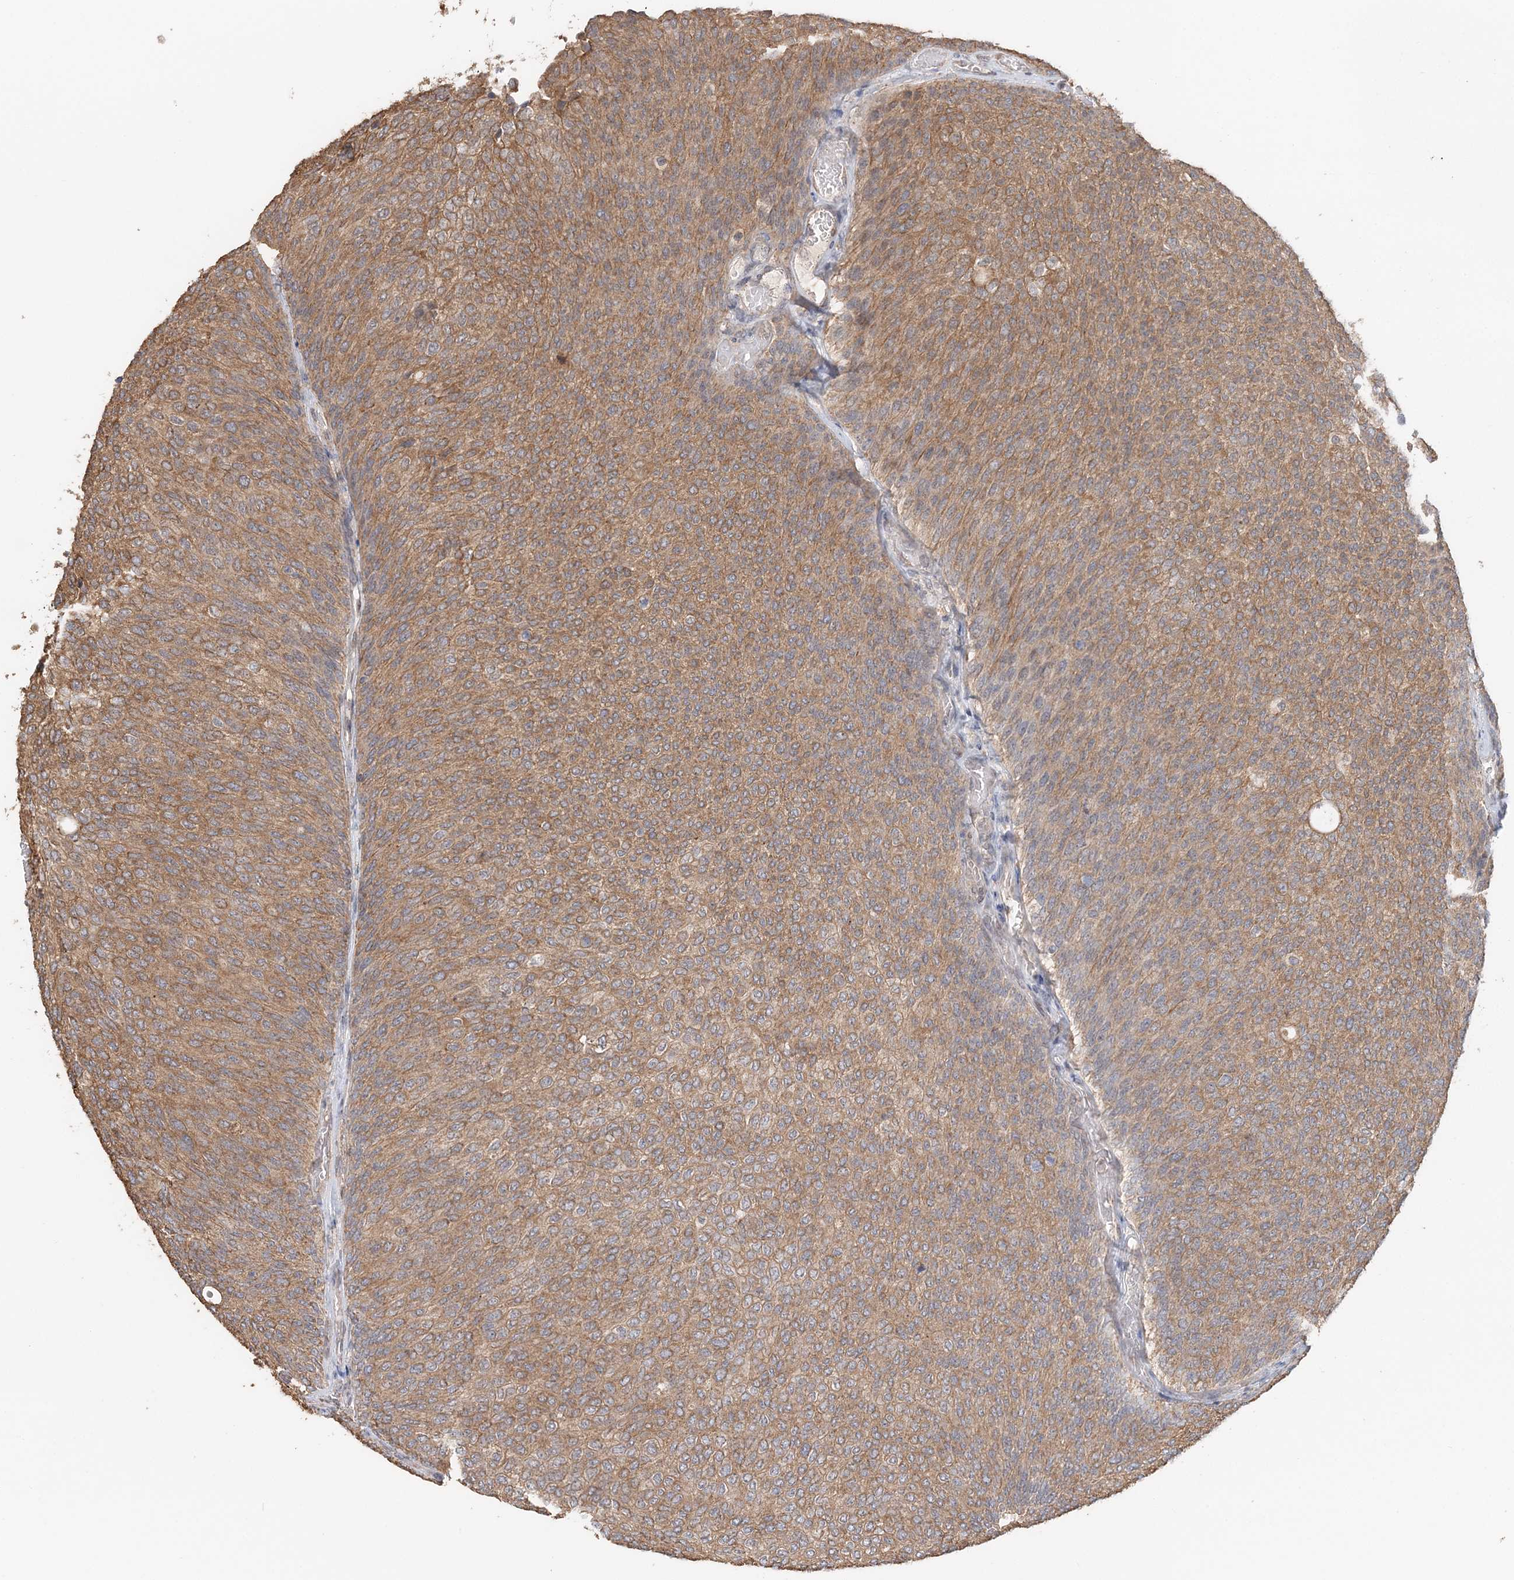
{"staining": {"intensity": "moderate", "quantity": ">75%", "location": "cytoplasmic/membranous"}, "tissue": "urothelial cancer", "cell_type": "Tumor cells", "image_type": "cancer", "snomed": [{"axis": "morphology", "description": "Urothelial carcinoma, Low grade"}, {"axis": "topography", "description": "Urinary bladder"}], "caption": "This is an image of immunohistochemistry (IHC) staining of urothelial cancer, which shows moderate expression in the cytoplasmic/membranous of tumor cells.", "gene": "FBXO38", "patient": {"sex": "female", "age": 79}}